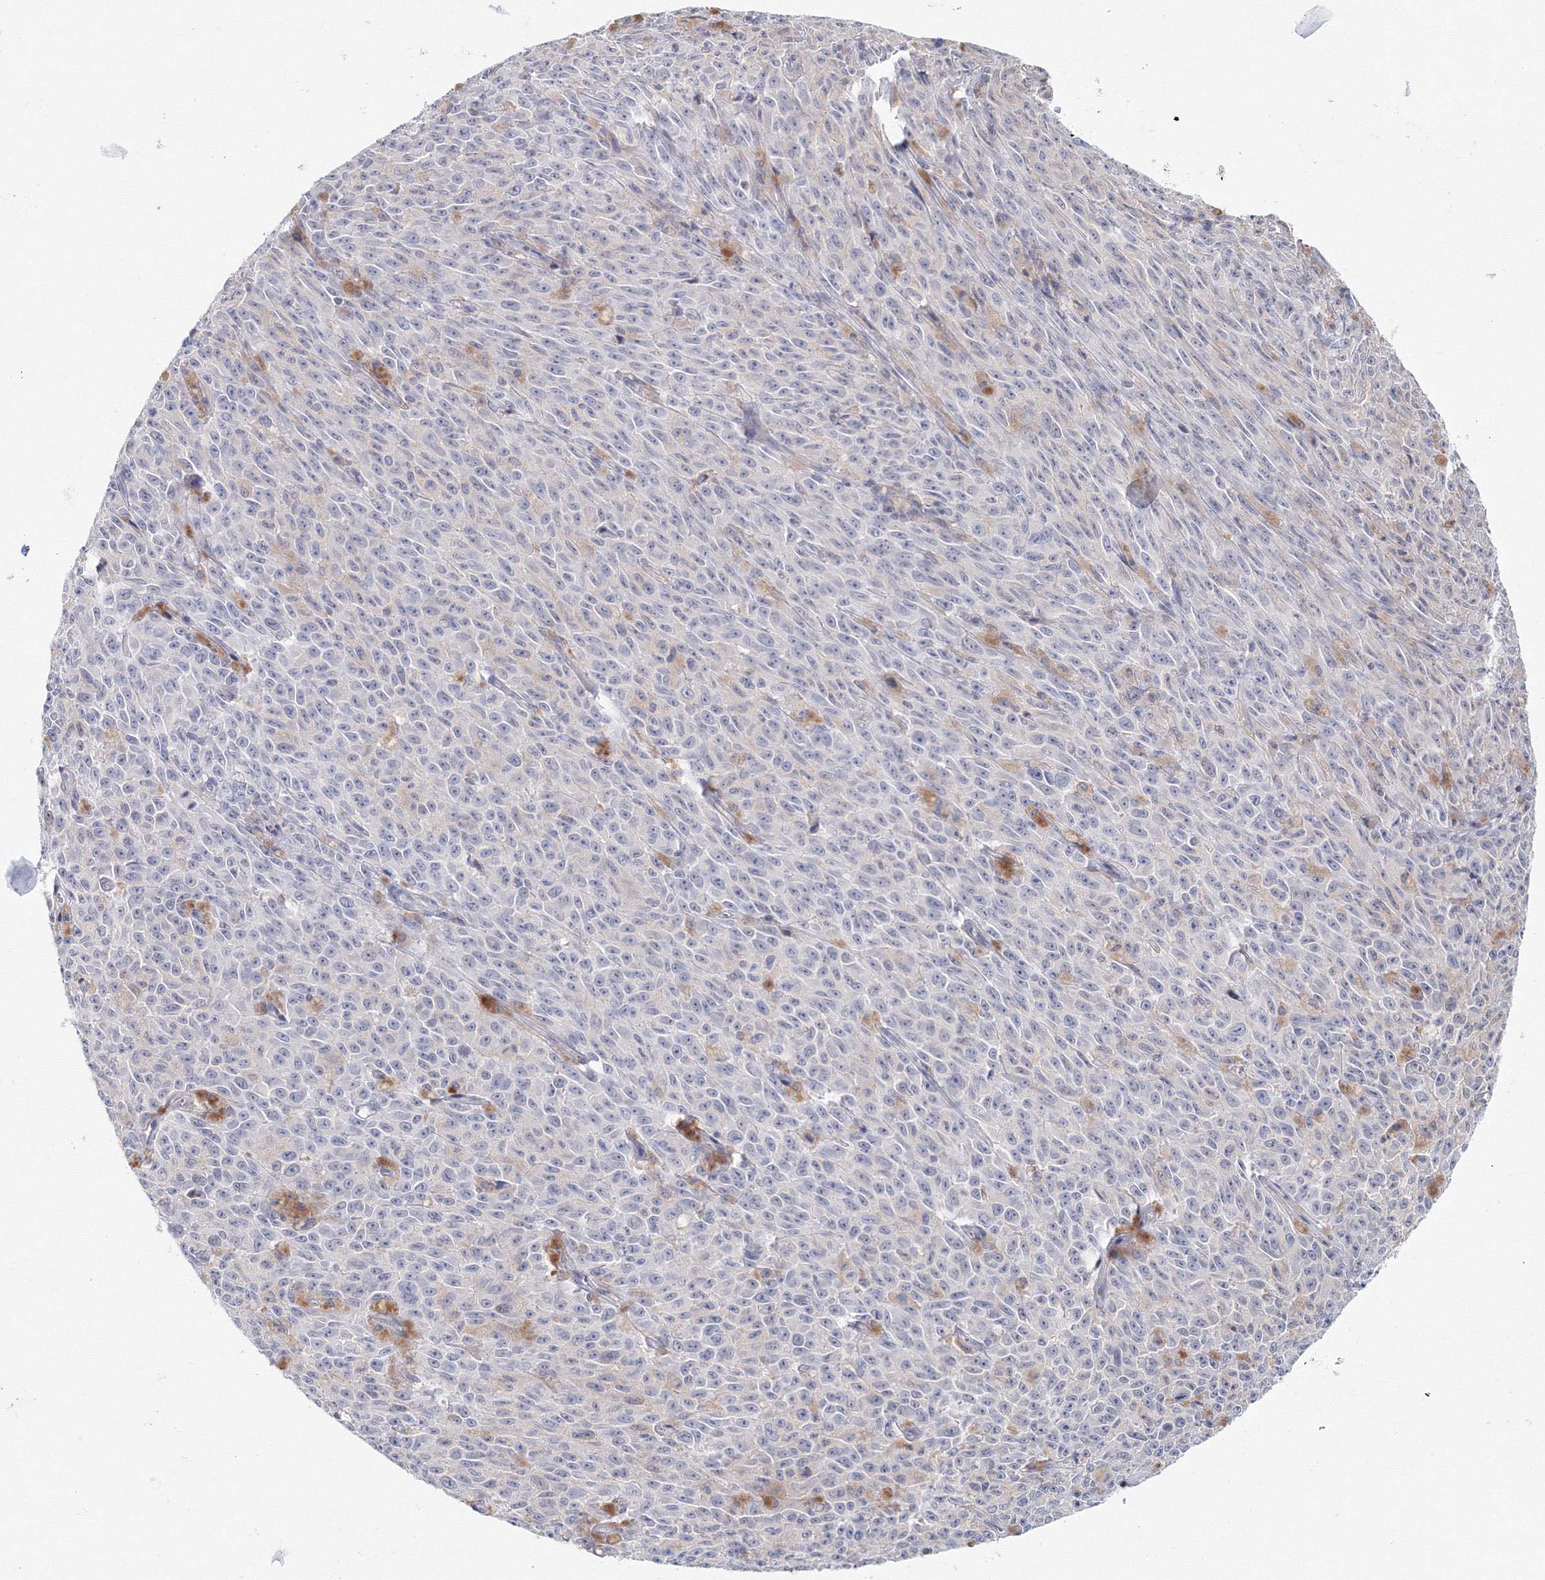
{"staining": {"intensity": "negative", "quantity": "none", "location": "none"}, "tissue": "melanoma", "cell_type": "Tumor cells", "image_type": "cancer", "snomed": [{"axis": "morphology", "description": "Malignant melanoma, NOS"}, {"axis": "topography", "description": "Skin"}], "caption": "Immunohistochemistry of melanoma exhibits no staining in tumor cells.", "gene": "SLC7A7", "patient": {"sex": "female", "age": 82}}